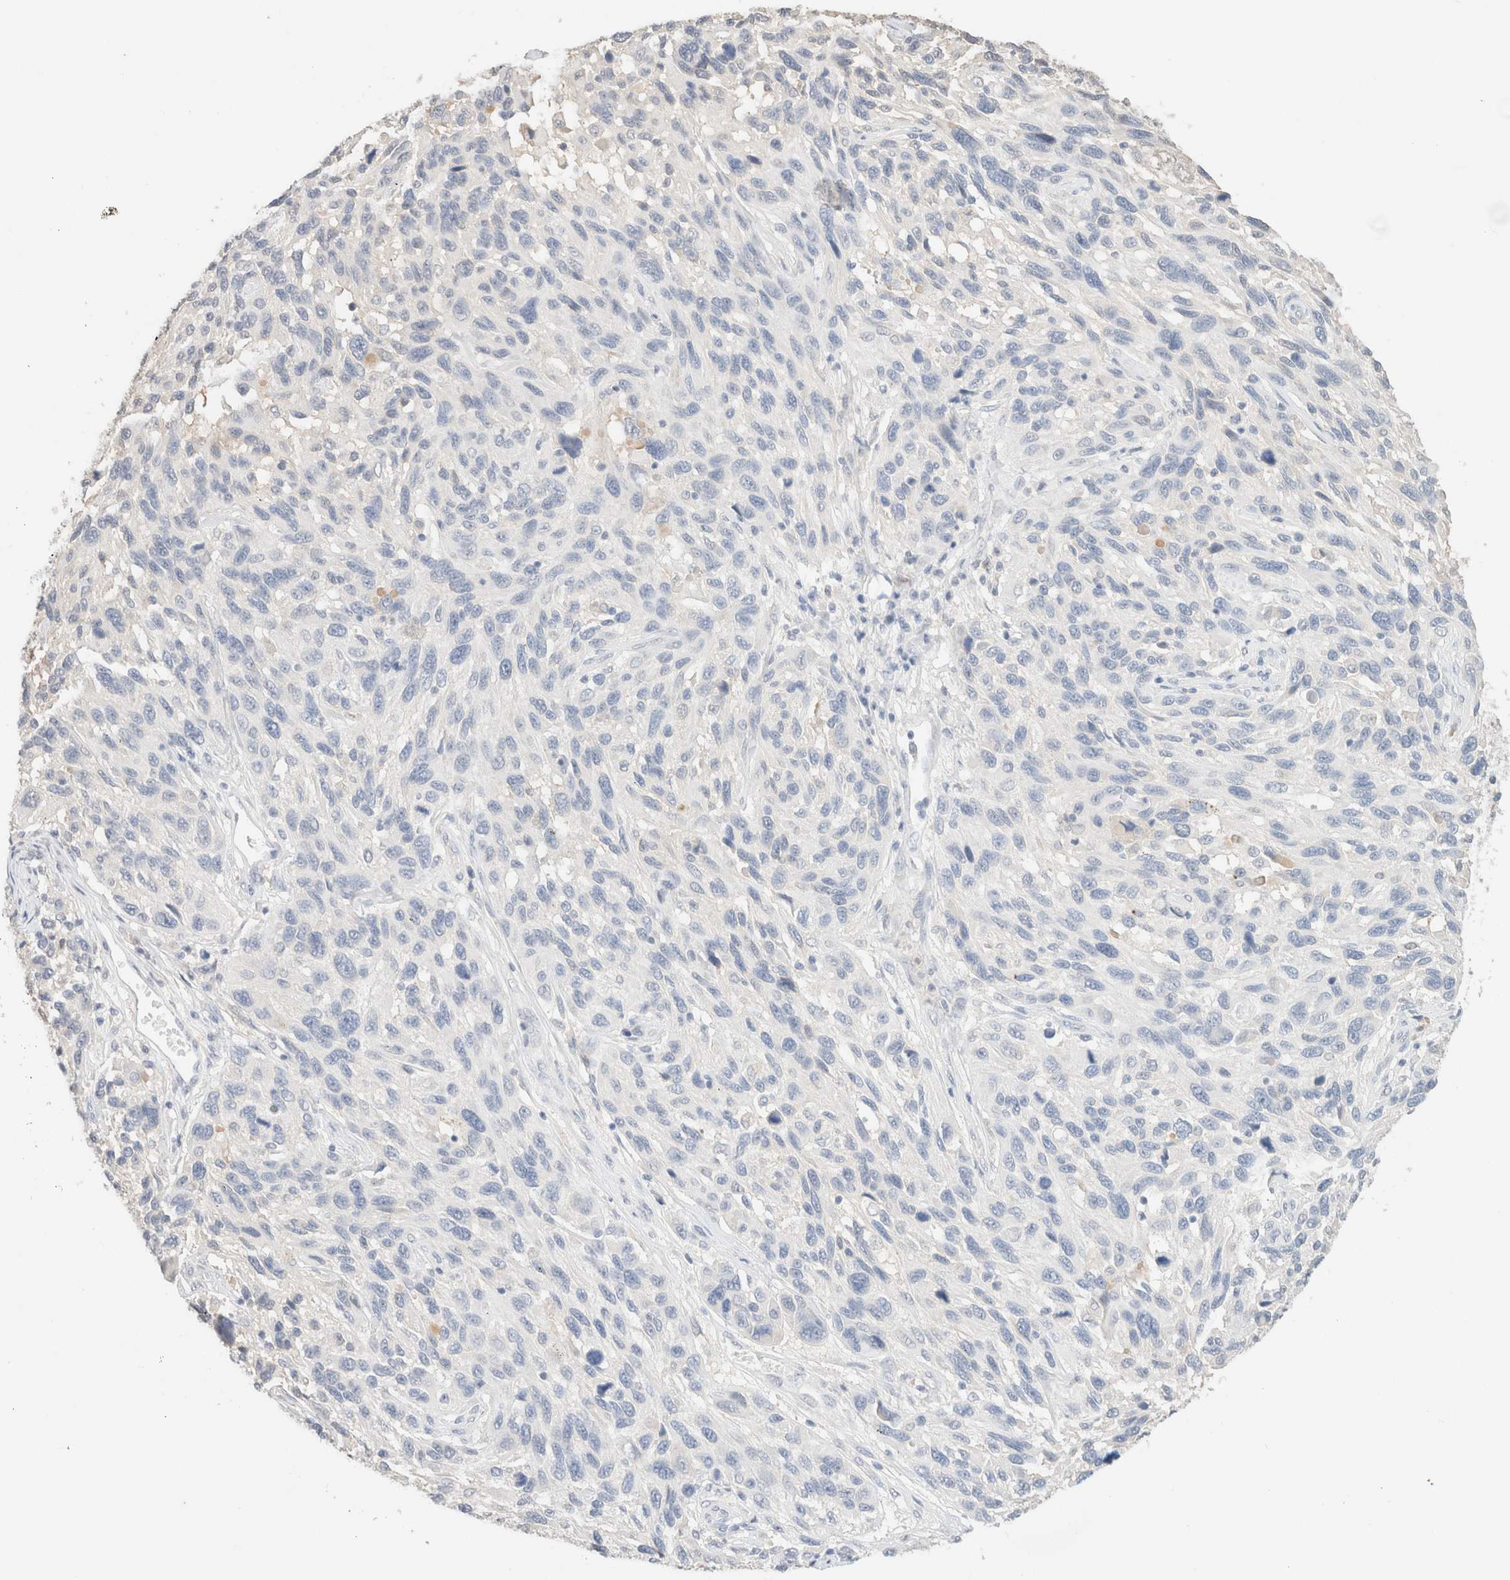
{"staining": {"intensity": "negative", "quantity": "none", "location": "none"}, "tissue": "melanoma", "cell_type": "Tumor cells", "image_type": "cancer", "snomed": [{"axis": "morphology", "description": "Malignant melanoma, NOS"}, {"axis": "topography", "description": "Skin"}], "caption": "This is an immunohistochemistry photomicrograph of malignant melanoma. There is no staining in tumor cells.", "gene": "CPA1", "patient": {"sex": "male", "age": 53}}